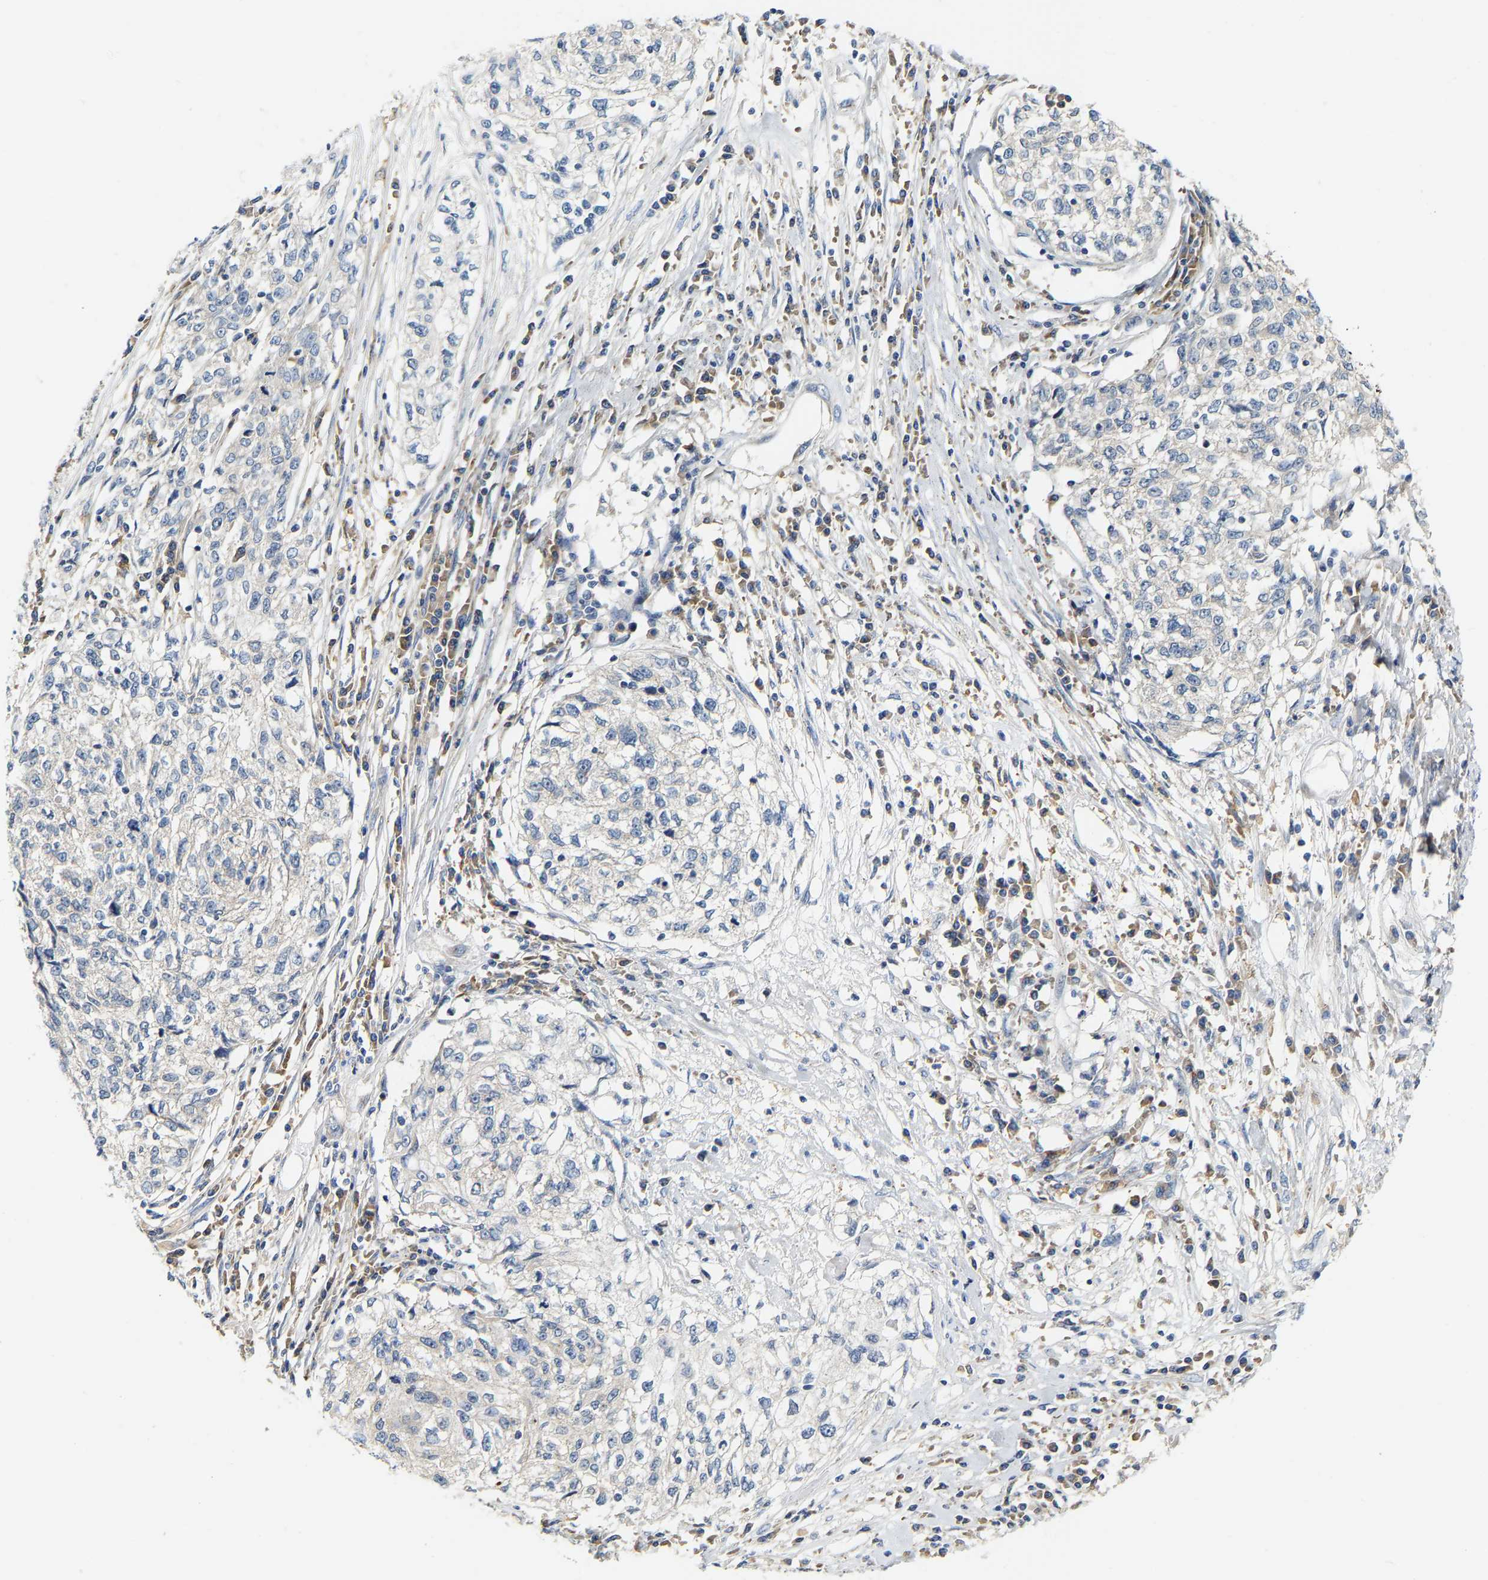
{"staining": {"intensity": "negative", "quantity": "none", "location": "none"}, "tissue": "cervical cancer", "cell_type": "Tumor cells", "image_type": "cancer", "snomed": [{"axis": "morphology", "description": "Squamous cell carcinoma, NOS"}, {"axis": "topography", "description": "Cervix"}], "caption": "Immunohistochemistry (IHC) of cervical cancer reveals no staining in tumor cells.", "gene": "PCNT", "patient": {"sex": "female", "age": 57}}